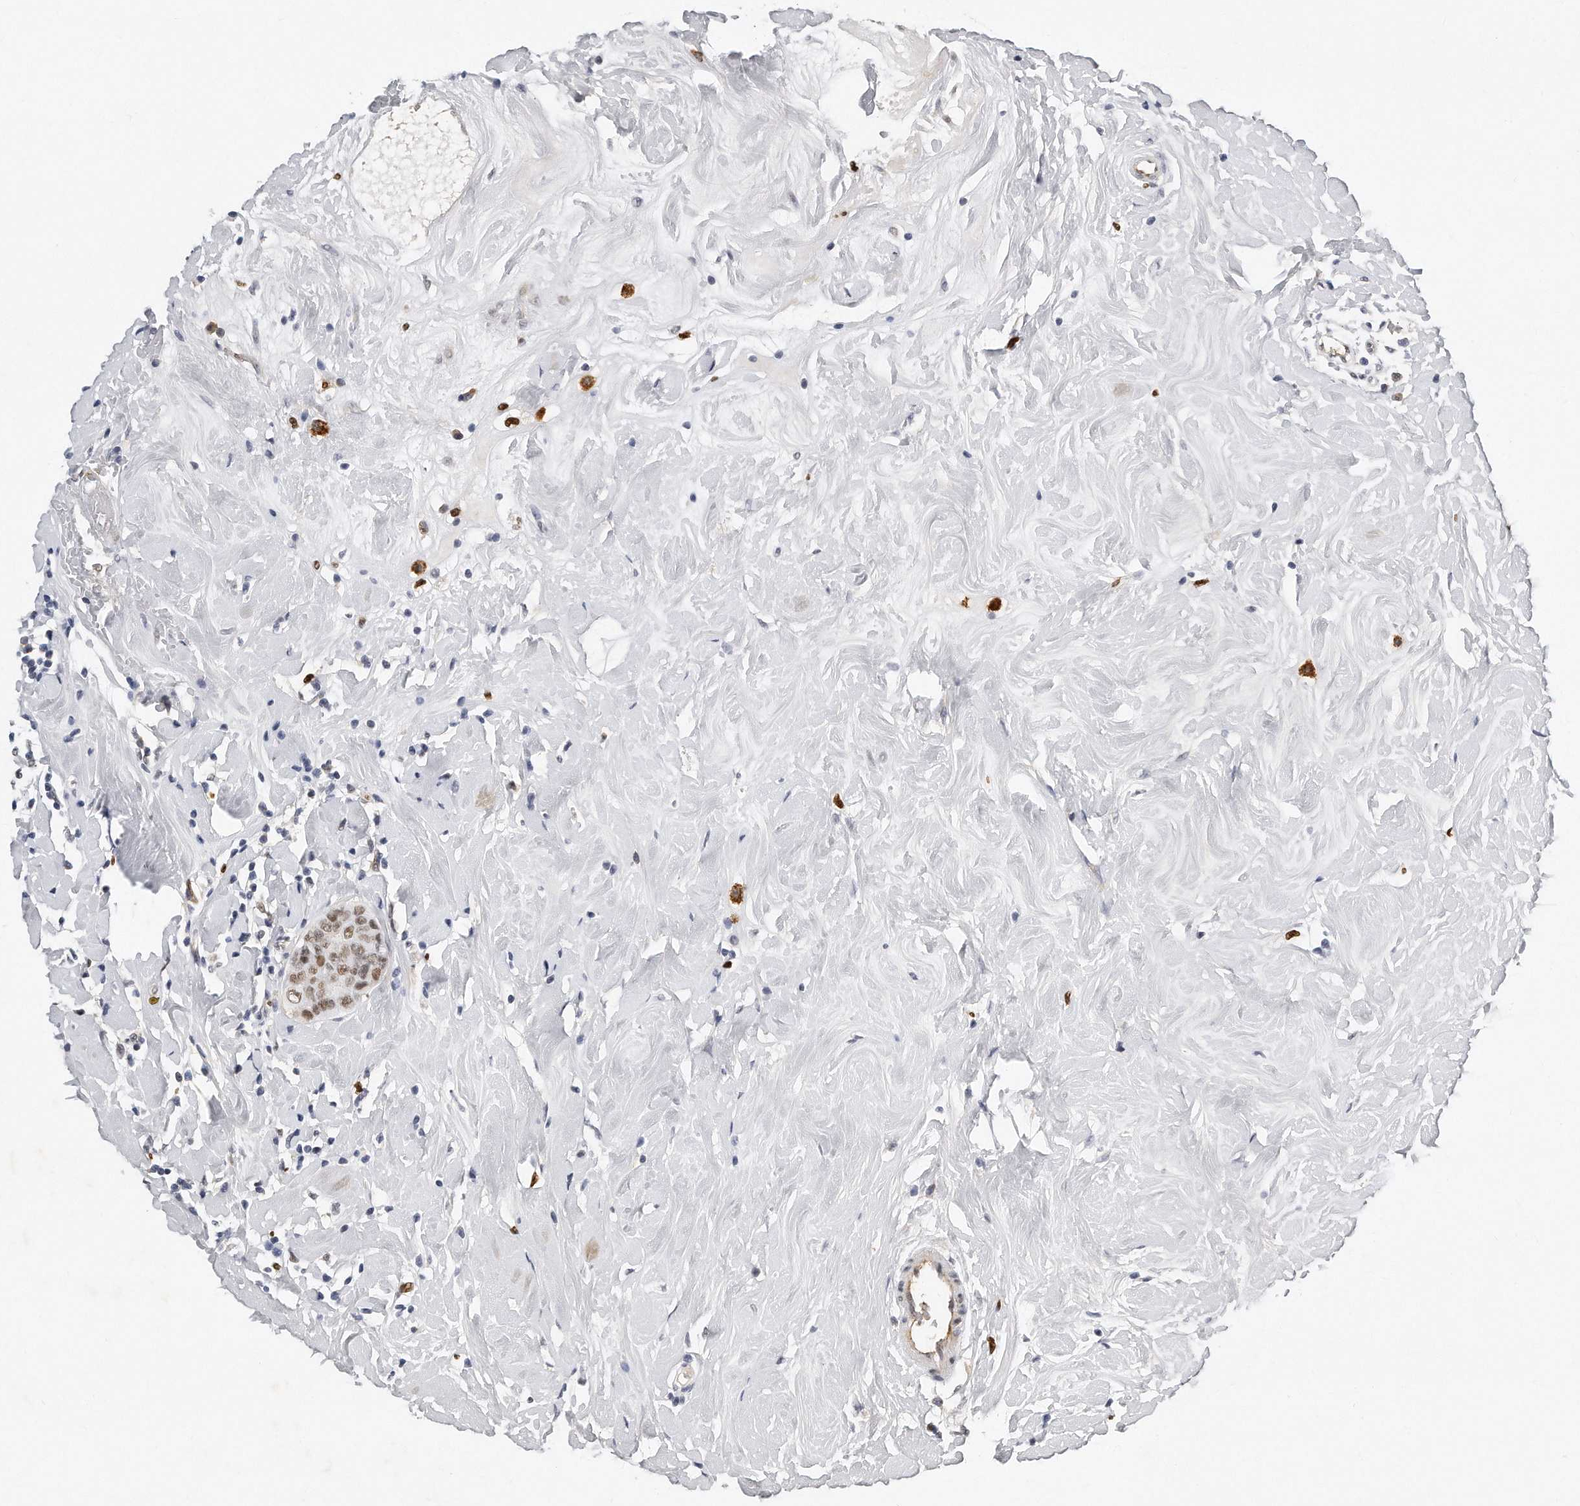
{"staining": {"intensity": "moderate", "quantity": ">75%", "location": "nuclear"}, "tissue": "breast cancer", "cell_type": "Tumor cells", "image_type": "cancer", "snomed": [{"axis": "morphology", "description": "Normal tissue, NOS"}, {"axis": "morphology", "description": "Duct carcinoma"}, {"axis": "topography", "description": "Breast"}], "caption": "Breast invasive ductal carcinoma stained with DAB immunohistochemistry exhibits medium levels of moderate nuclear expression in about >75% of tumor cells.", "gene": "CTBP2", "patient": {"sex": "female", "age": 40}}